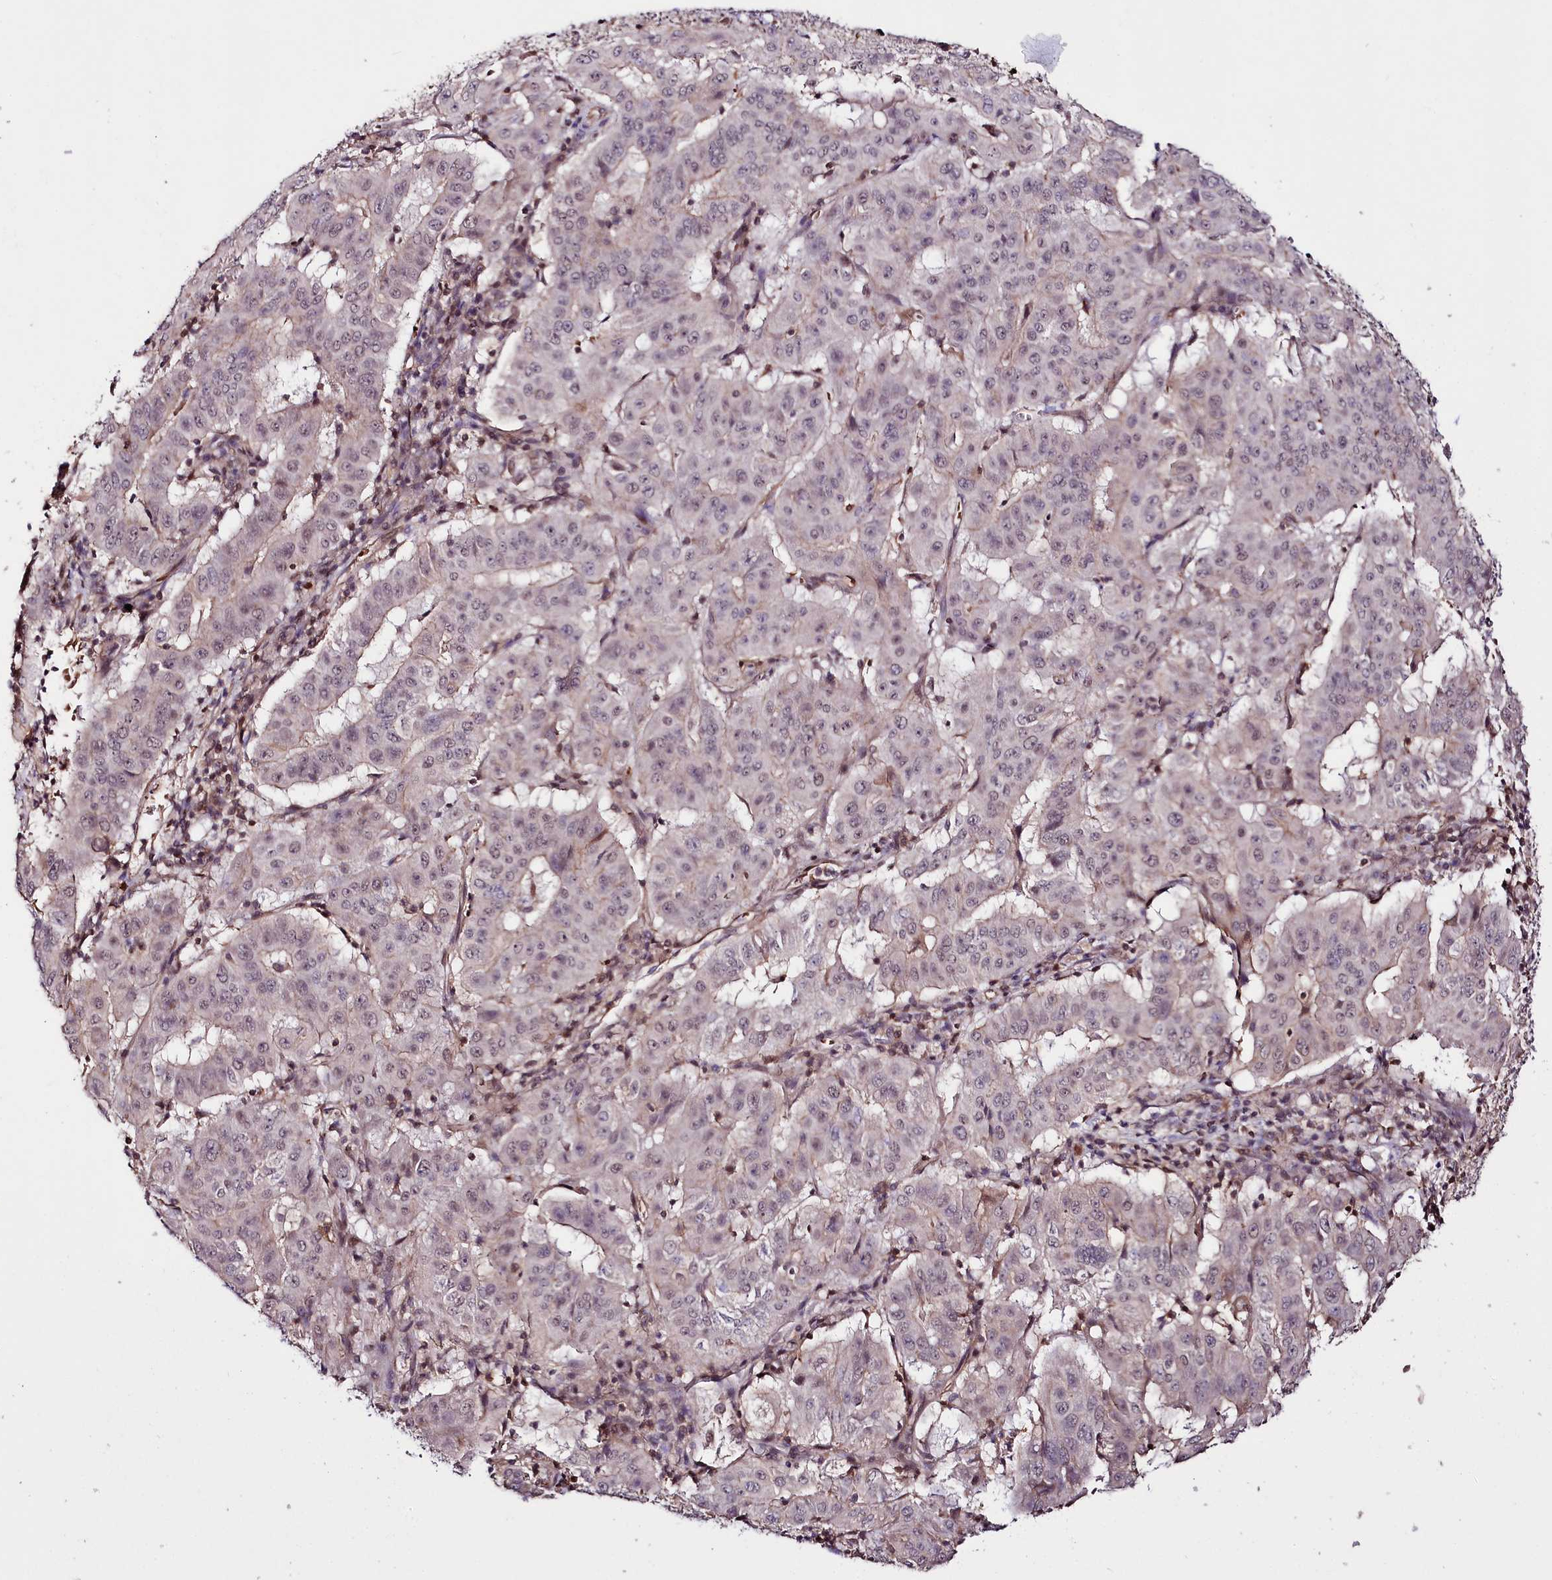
{"staining": {"intensity": "weak", "quantity": "<25%", "location": "cytoplasmic/membranous"}, "tissue": "pancreatic cancer", "cell_type": "Tumor cells", "image_type": "cancer", "snomed": [{"axis": "morphology", "description": "Adenocarcinoma, NOS"}, {"axis": "topography", "description": "Pancreas"}], "caption": "An immunohistochemistry histopathology image of pancreatic cancer is shown. There is no staining in tumor cells of pancreatic cancer.", "gene": "TAFAZZIN", "patient": {"sex": "male", "age": 63}}